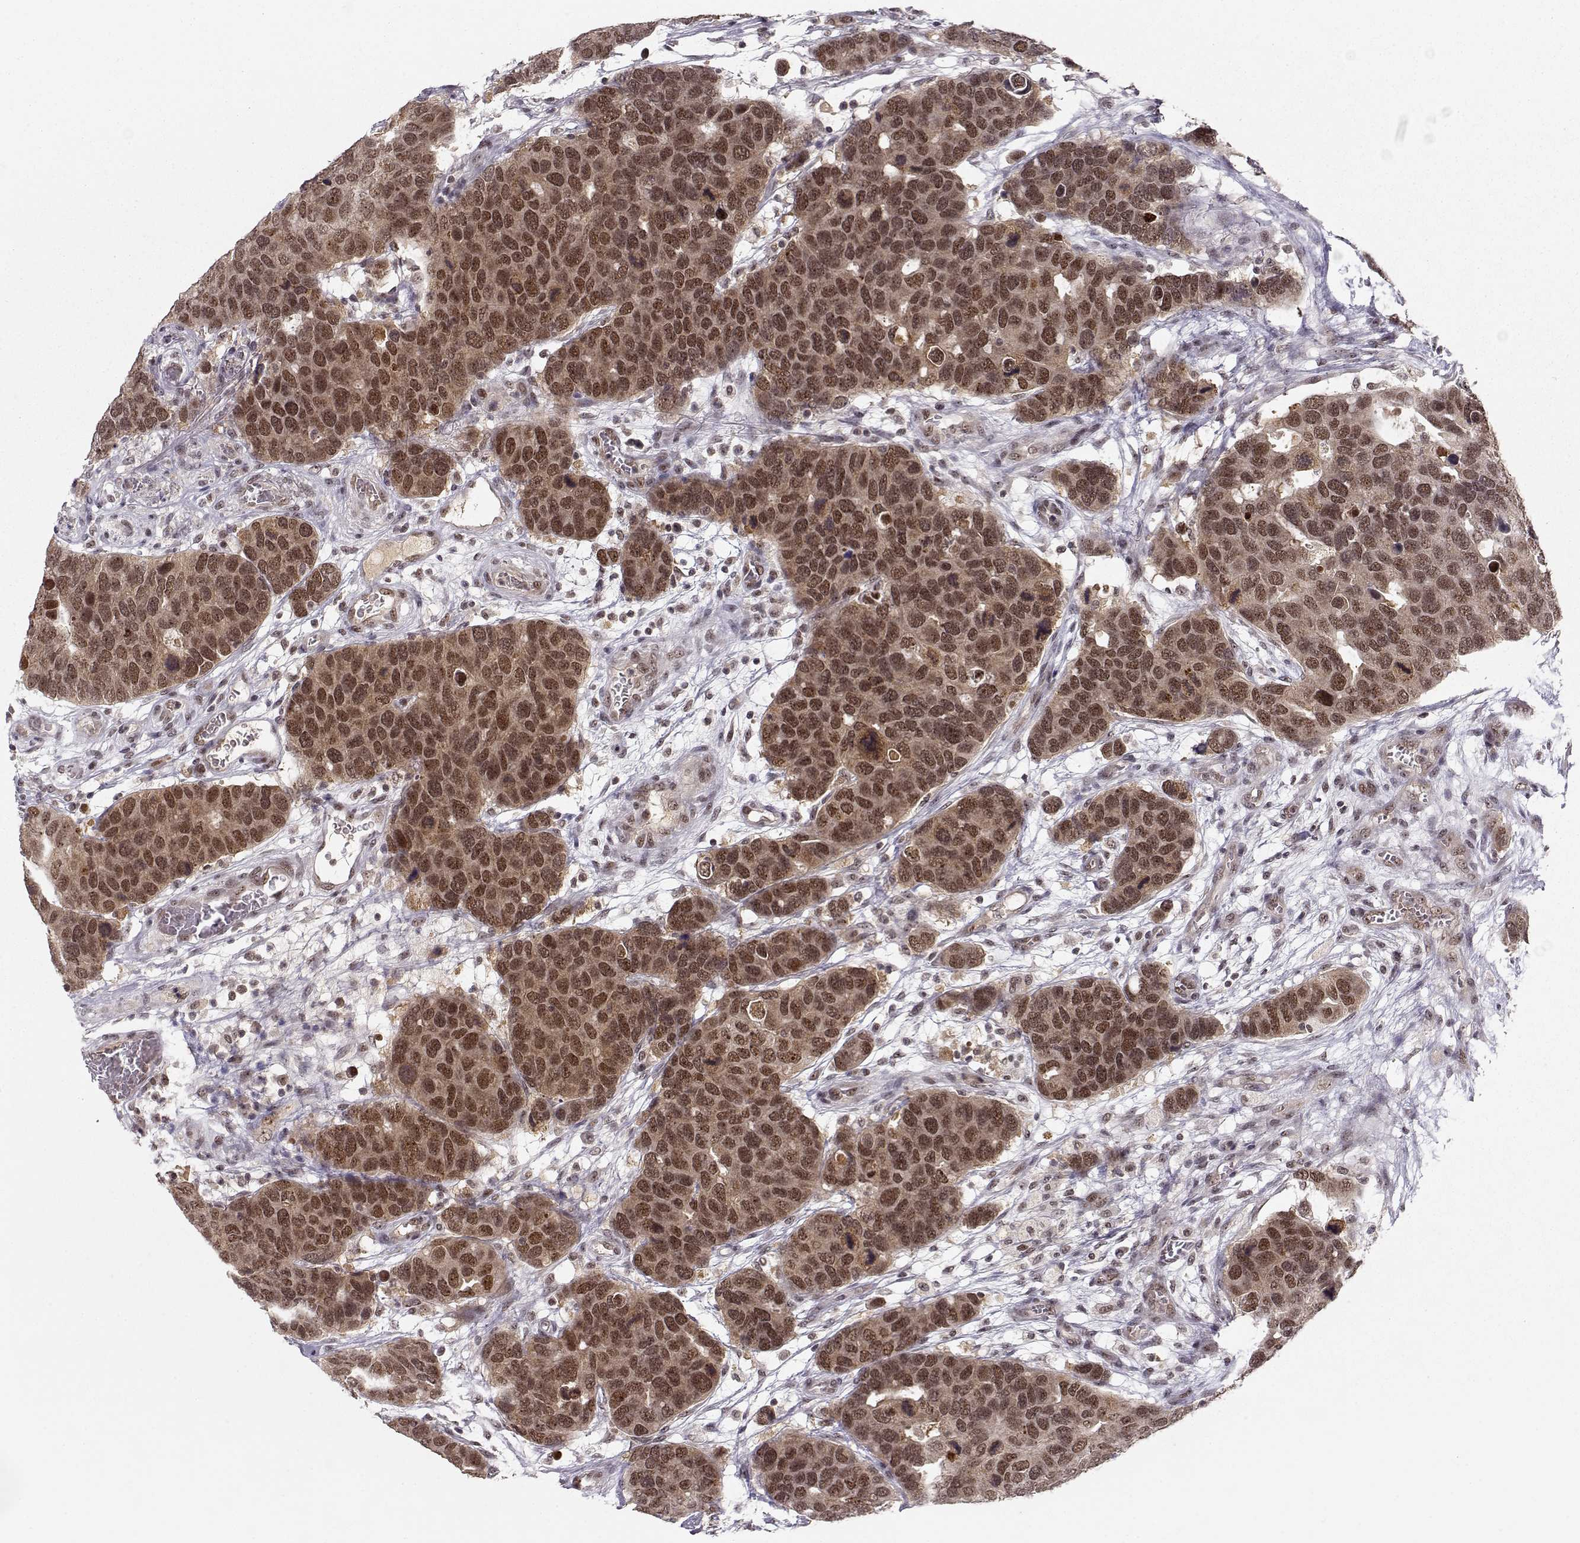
{"staining": {"intensity": "moderate", "quantity": ">75%", "location": "cytoplasmic/membranous,nuclear"}, "tissue": "breast cancer", "cell_type": "Tumor cells", "image_type": "cancer", "snomed": [{"axis": "morphology", "description": "Duct carcinoma"}, {"axis": "topography", "description": "Breast"}], "caption": "Immunohistochemical staining of human breast invasive ductal carcinoma displays medium levels of moderate cytoplasmic/membranous and nuclear protein expression in about >75% of tumor cells.", "gene": "CSNK2A1", "patient": {"sex": "female", "age": 83}}